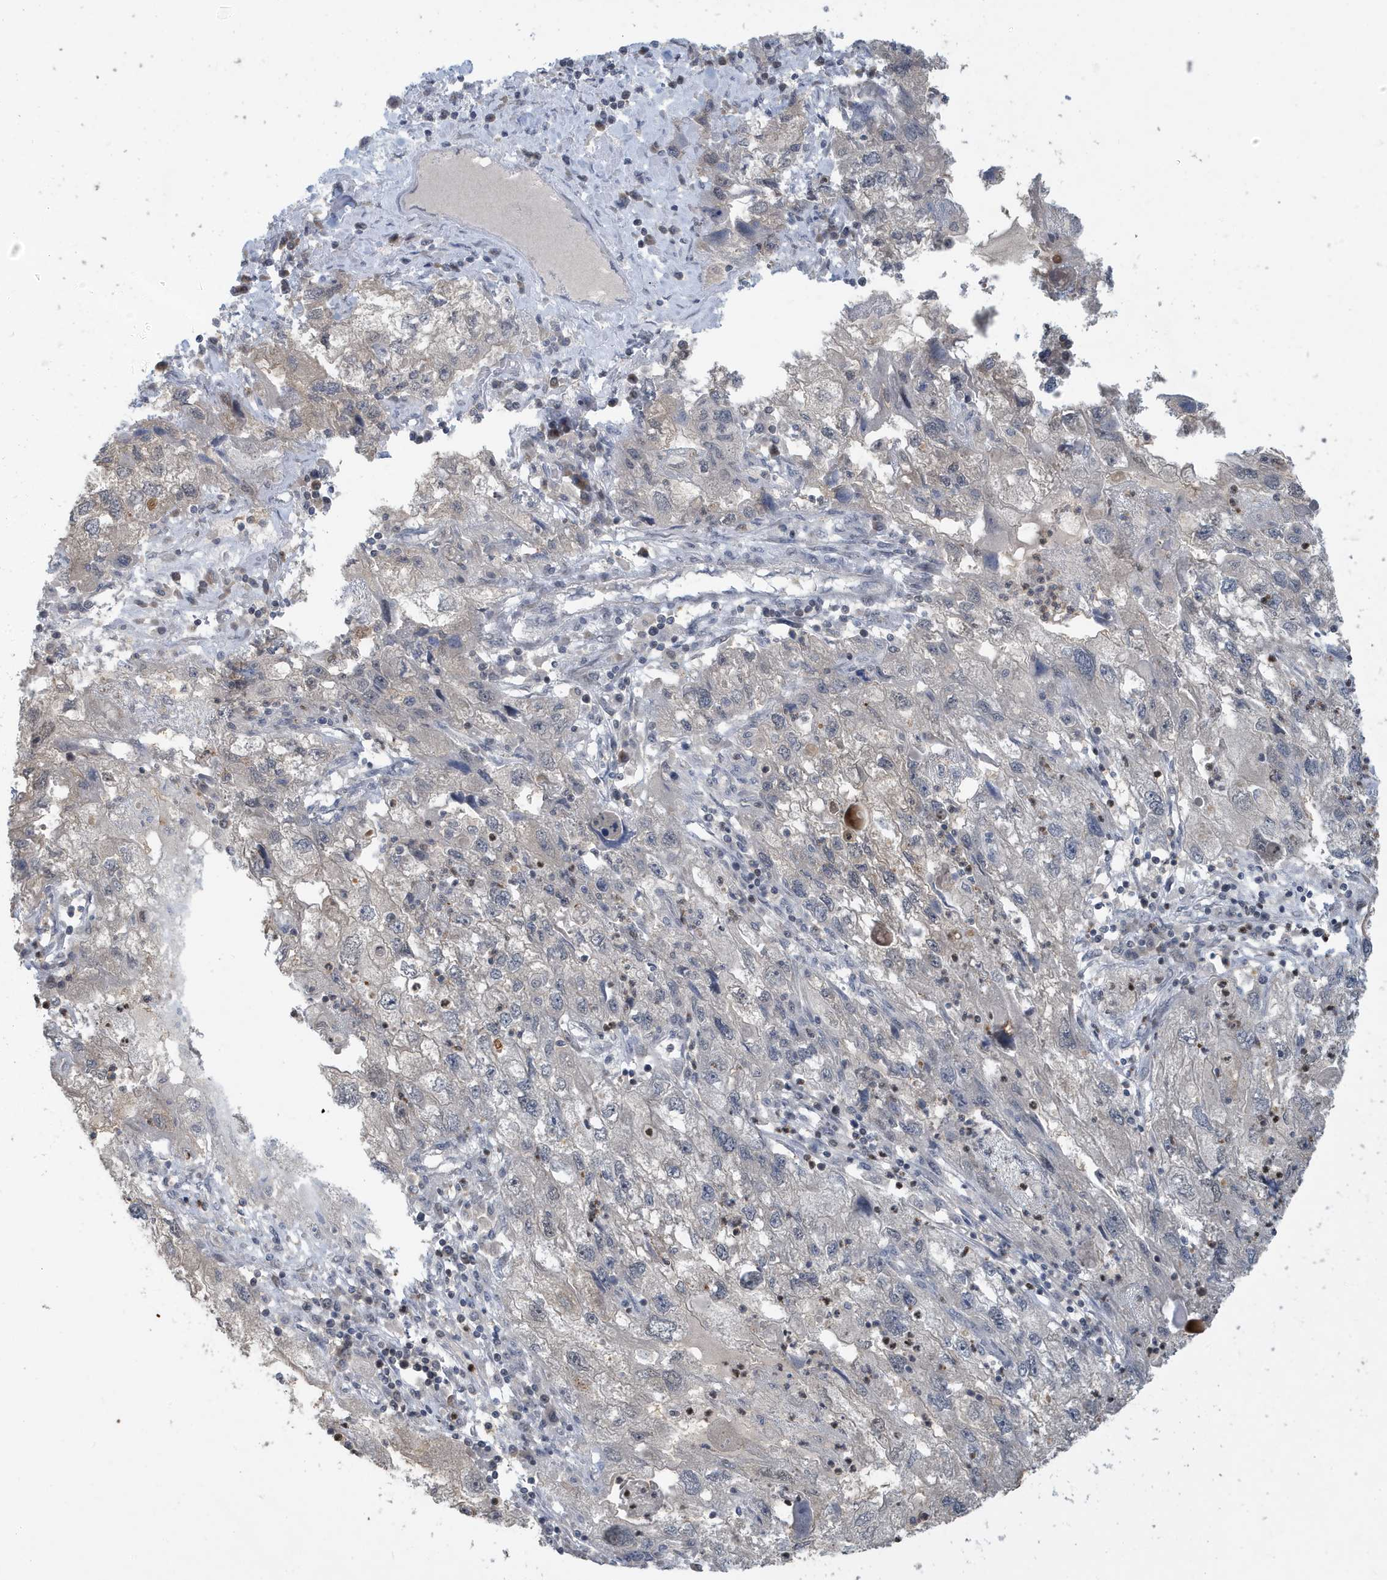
{"staining": {"intensity": "negative", "quantity": "none", "location": "none"}, "tissue": "endometrial cancer", "cell_type": "Tumor cells", "image_type": "cancer", "snomed": [{"axis": "morphology", "description": "Adenocarcinoma, NOS"}, {"axis": "topography", "description": "Endometrium"}], "caption": "This is an IHC image of adenocarcinoma (endometrial). There is no positivity in tumor cells.", "gene": "PRRT3", "patient": {"sex": "female", "age": 49}}